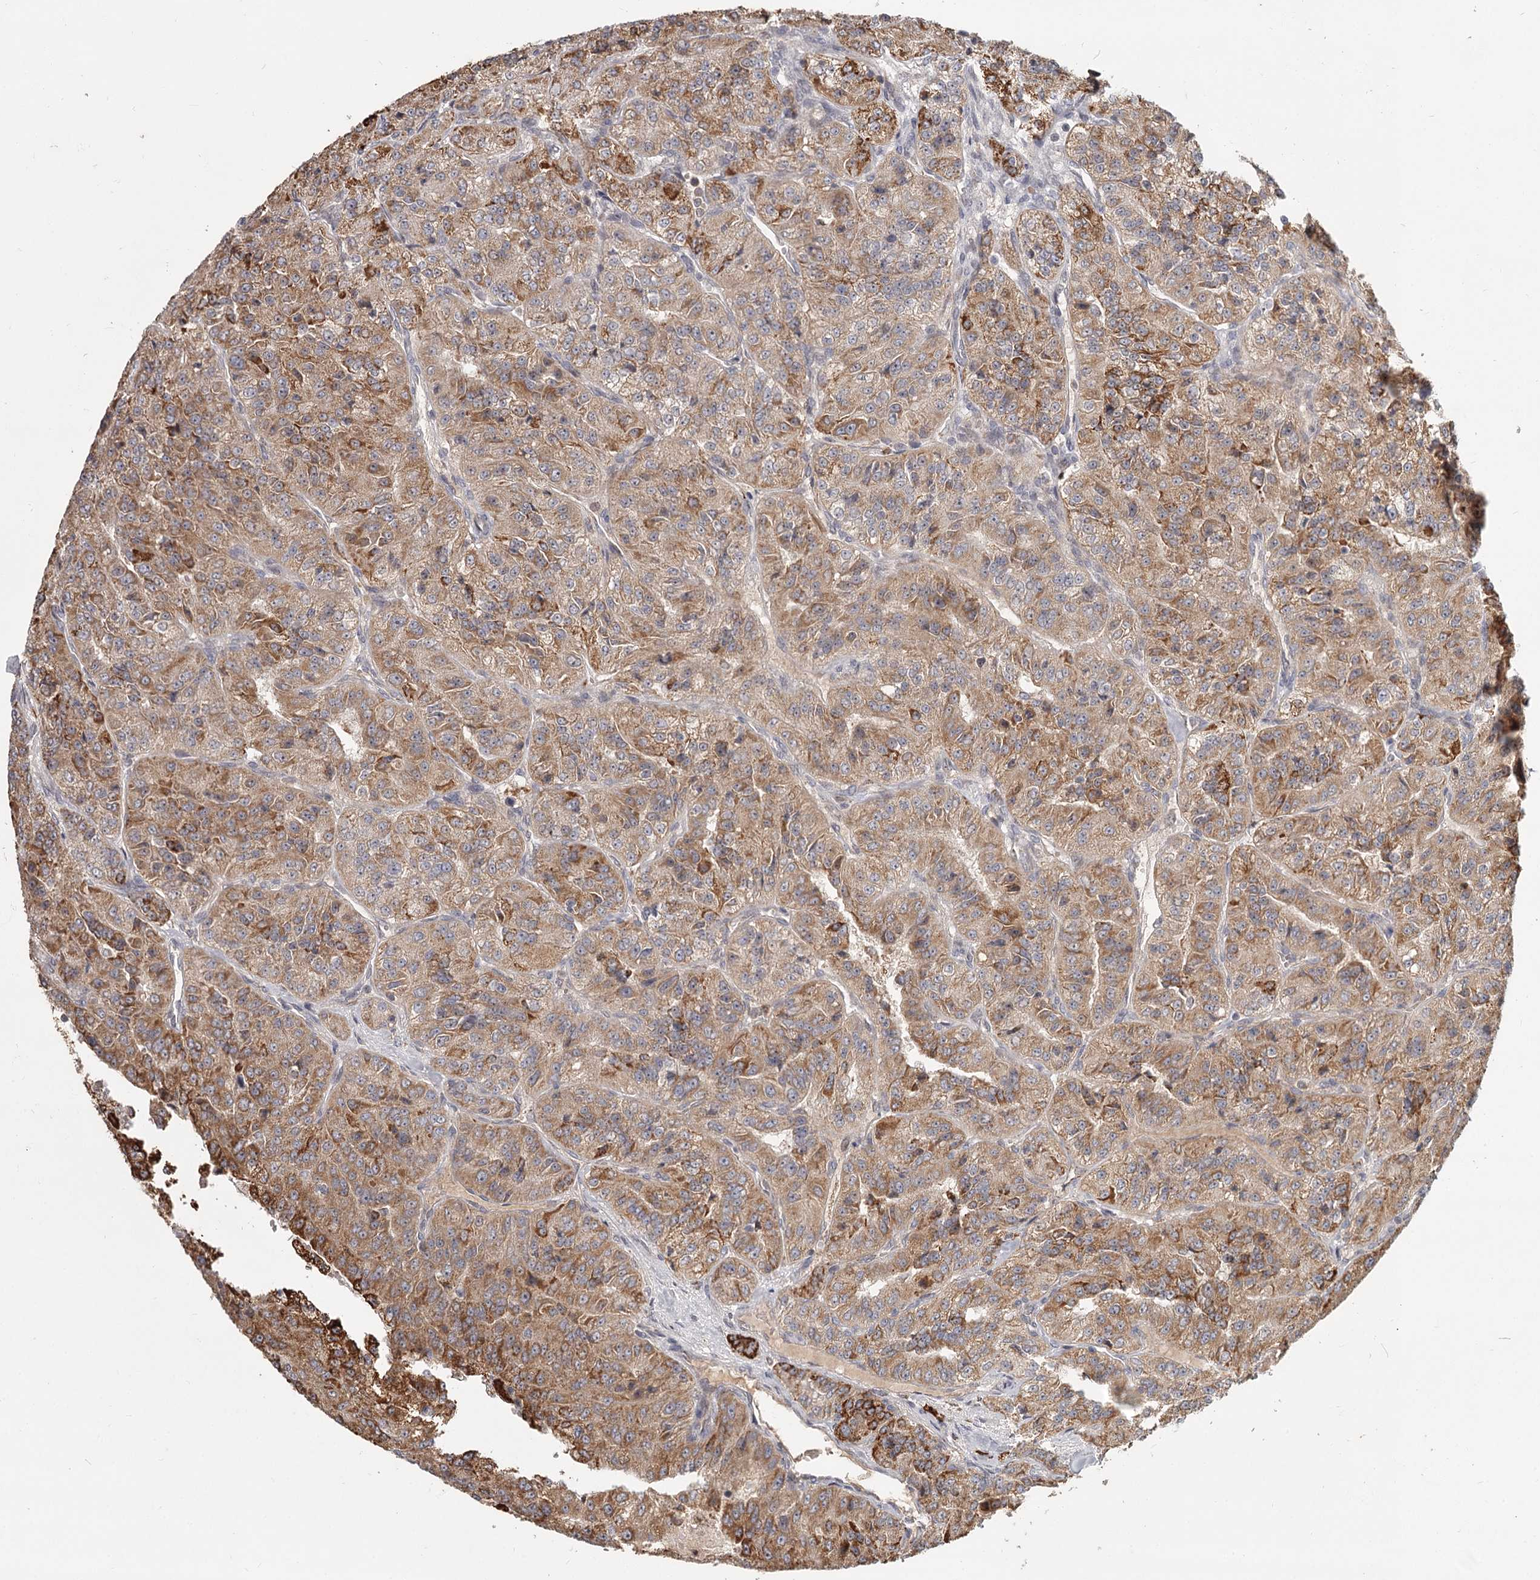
{"staining": {"intensity": "moderate", "quantity": ">75%", "location": "cytoplasmic/membranous"}, "tissue": "renal cancer", "cell_type": "Tumor cells", "image_type": "cancer", "snomed": [{"axis": "morphology", "description": "Adenocarcinoma, NOS"}, {"axis": "topography", "description": "Kidney"}], "caption": "The image displays staining of renal cancer (adenocarcinoma), revealing moderate cytoplasmic/membranous protein expression (brown color) within tumor cells.", "gene": "CDC123", "patient": {"sex": "female", "age": 63}}